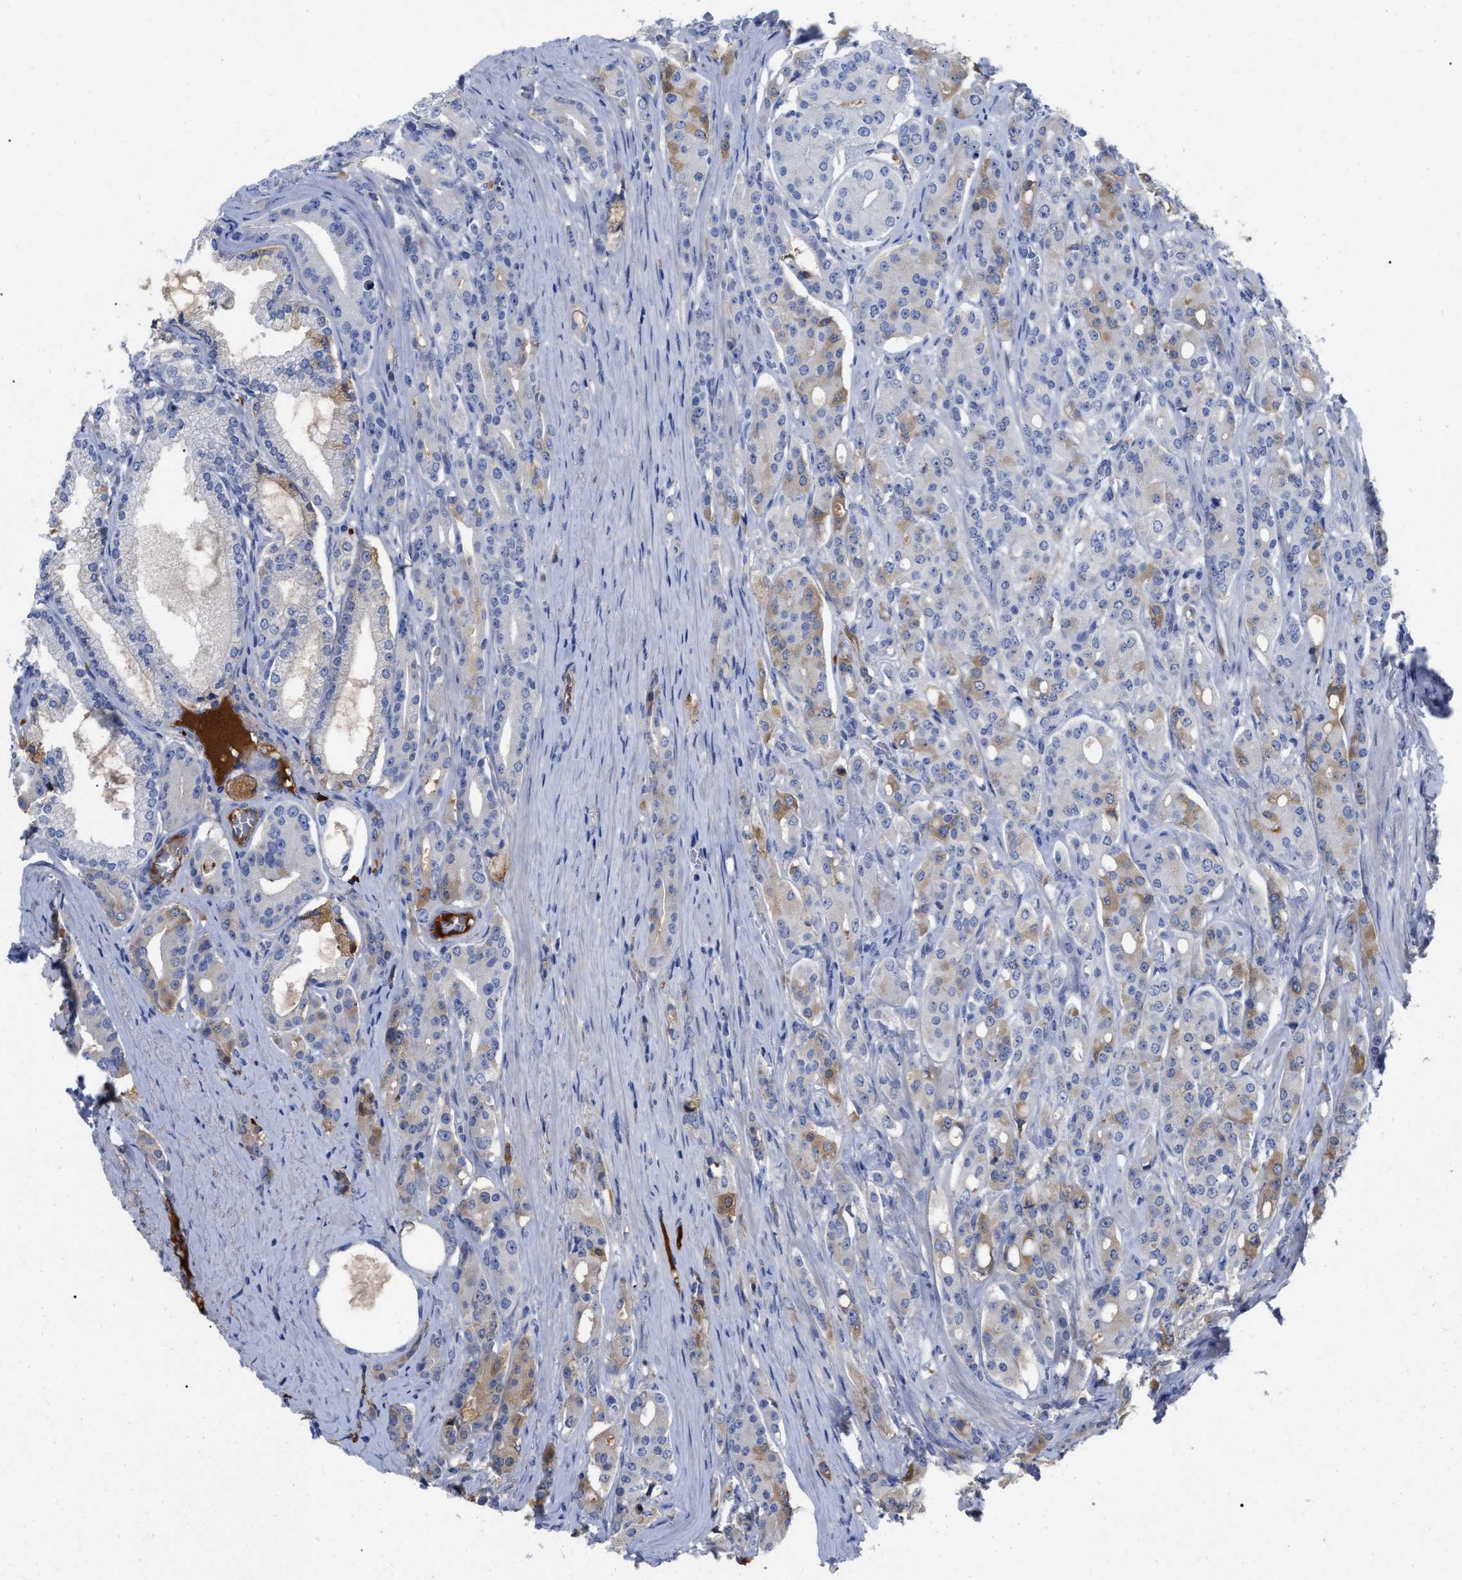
{"staining": {"intensity": "weak", "quantity": "<25%", "location": "cytoplasmic/membranous"}, "tissue": "prostate cancer", "cell_type": "Tumor cells", "image_type": "cancer", "snomed": [{"axis": "morphology", "description": "Adenocarcinoma, High grade"}, {"axis": "topography", "description": "Prostate"}], "caption": "Immunohistochemical staining of human prostate cancer displays no significant staining in tumor cells.", "gene": "IGHV5-51", "patient": {"sex": "male", "age": 71}}